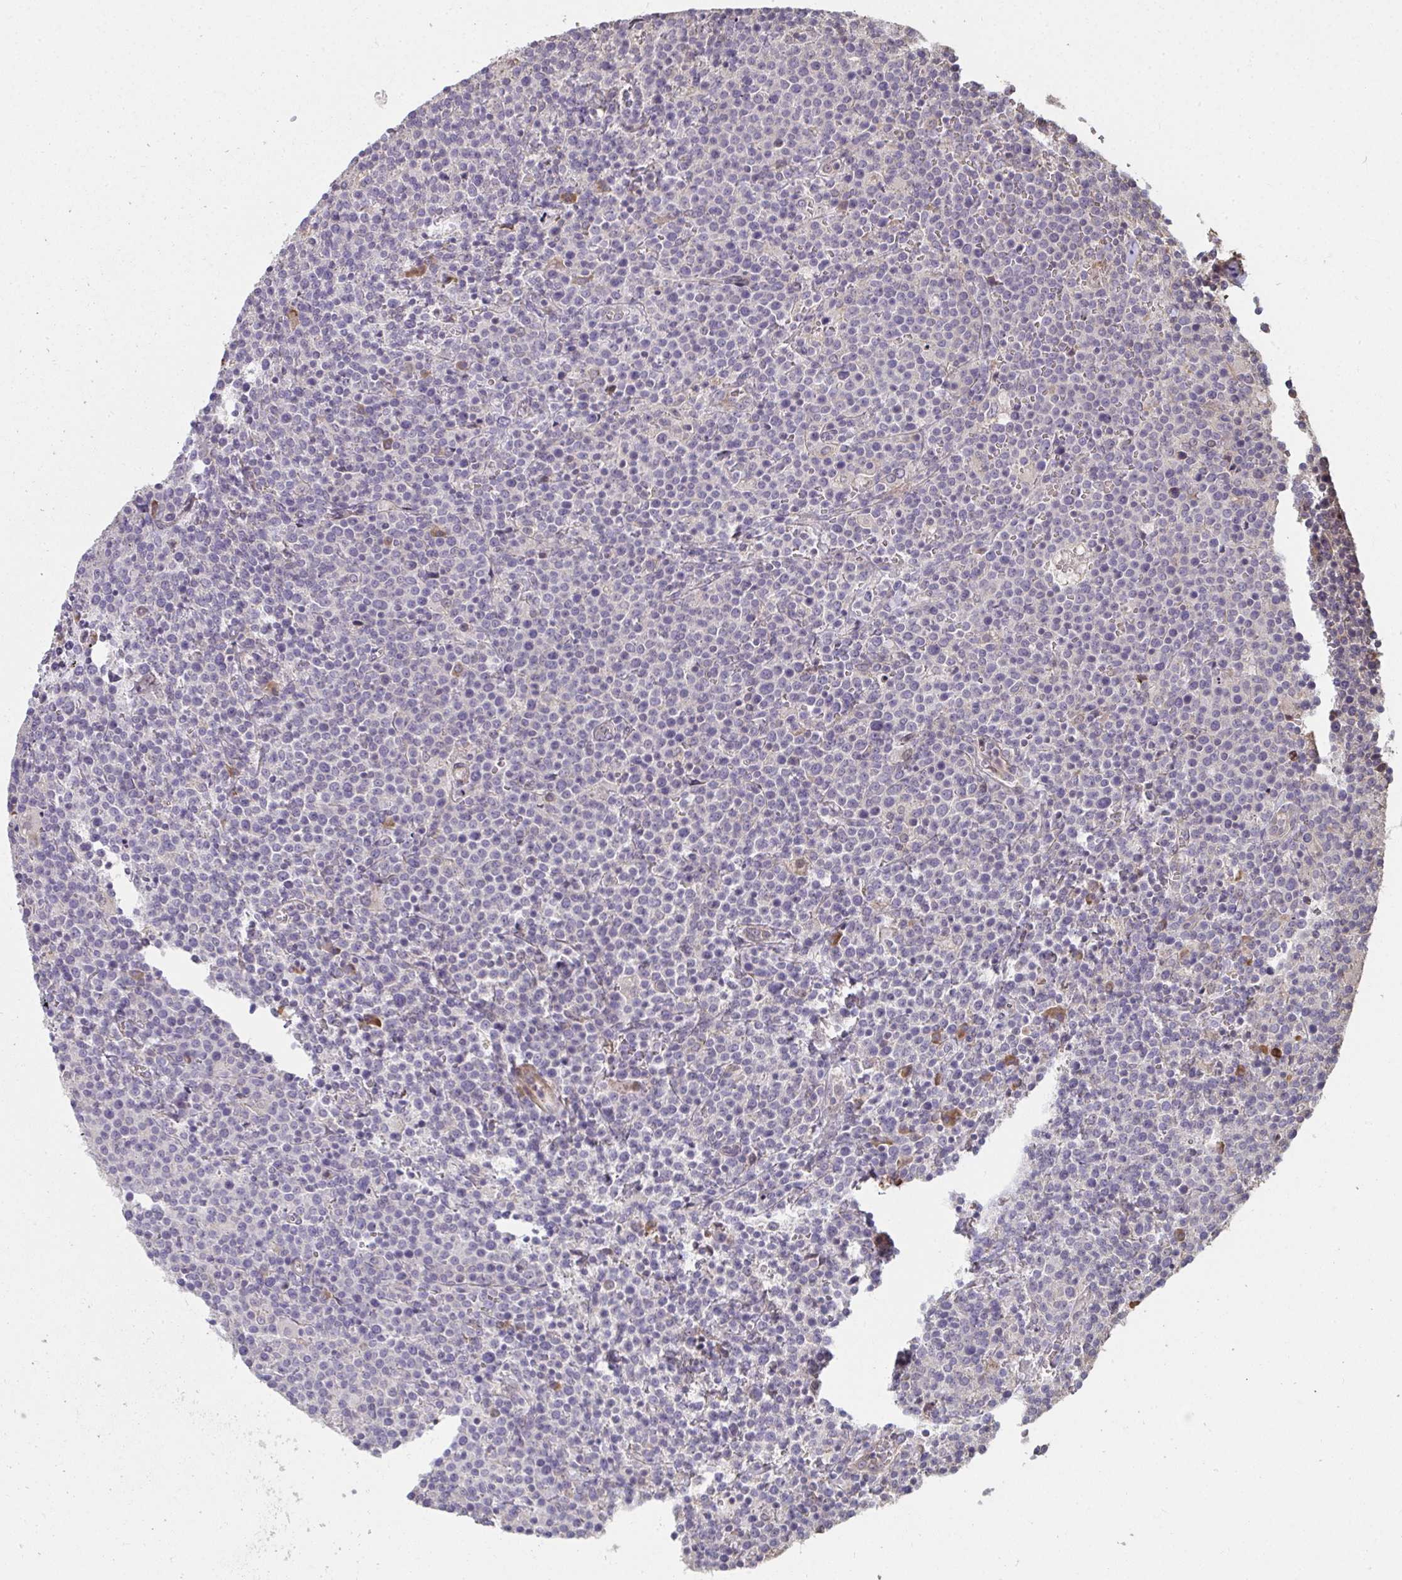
{"staining": {"intensity": "negative", "quantity": "none", "location": "none"}, "tissue": "lymphoma", "cell_type": "Tumor cells", "image_type": "cancer", "snomed": [{"axis": "morphology", "description": "Malignant lymphoma, non-Hodgkin's type, High grade"}, {"axis": "topography", "description": "Lymph node"}], "caption": "Immunohistochemistry image of neoplastic tissue: lymphoma stained with DAB demonstrates no significant protein expression in tumor cells.", "gene": "ZFYVE28", "patient": {"sex": "male", "age": 61}}